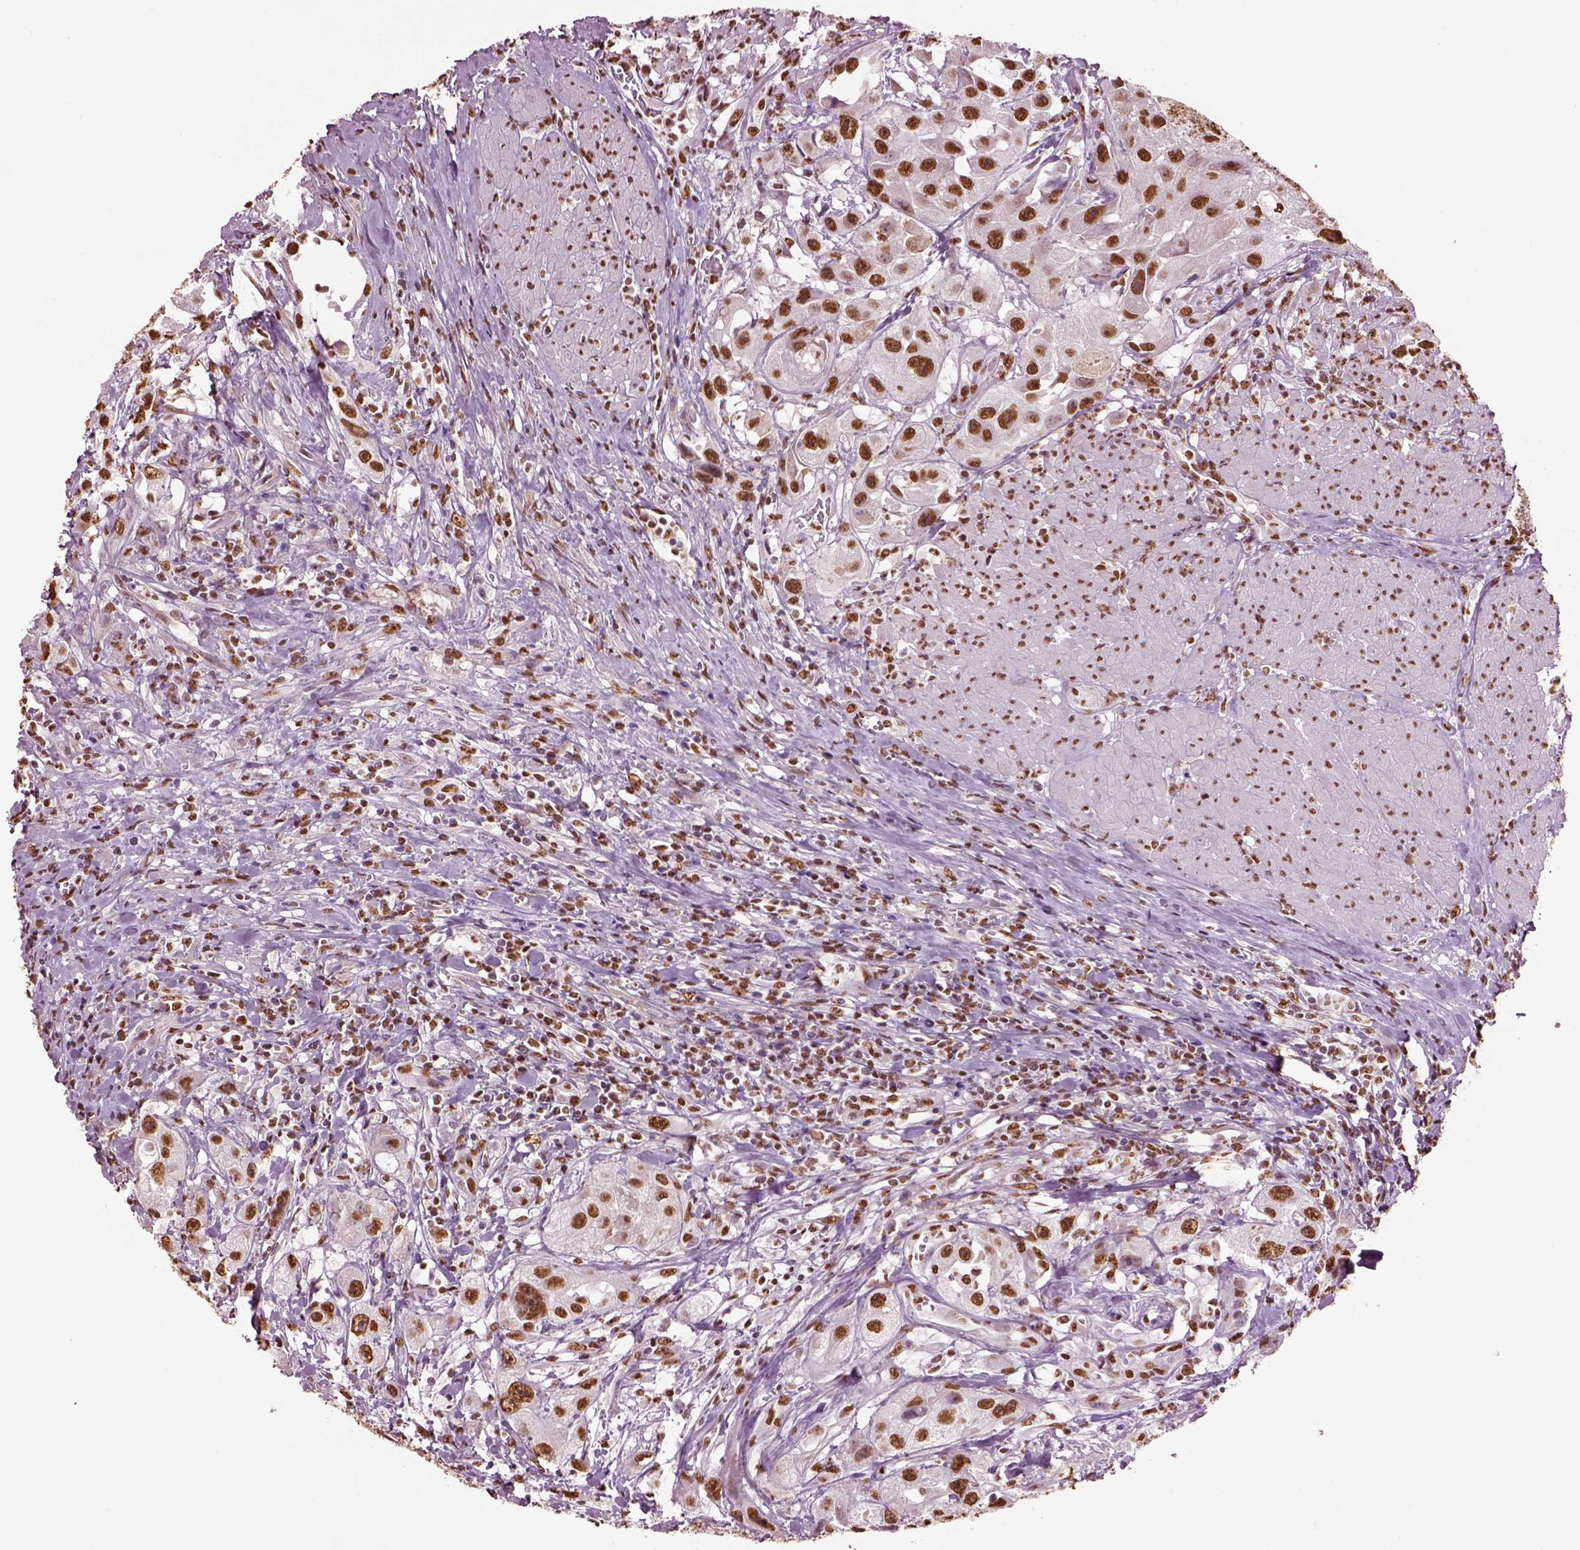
{"staining": {"intensity": "strong", "quantity": ">75%", "location": "nuclear"}, "tissue": "urothelial cancer", "cell_type": "Tumor cells", "image_type": "cancer", "snomed": [{"axis": "morphology", "description": "Urothelial carcinoma, High grade"}, {"axis": "topography", "description": "Urinary bladder"}], "caption": "A brown stain labels strong nuclear expression of a protein in human urothelial cancer tumor cells.", "gene": "DDX3X", "patient": {"sex": "male", "age": 79}}